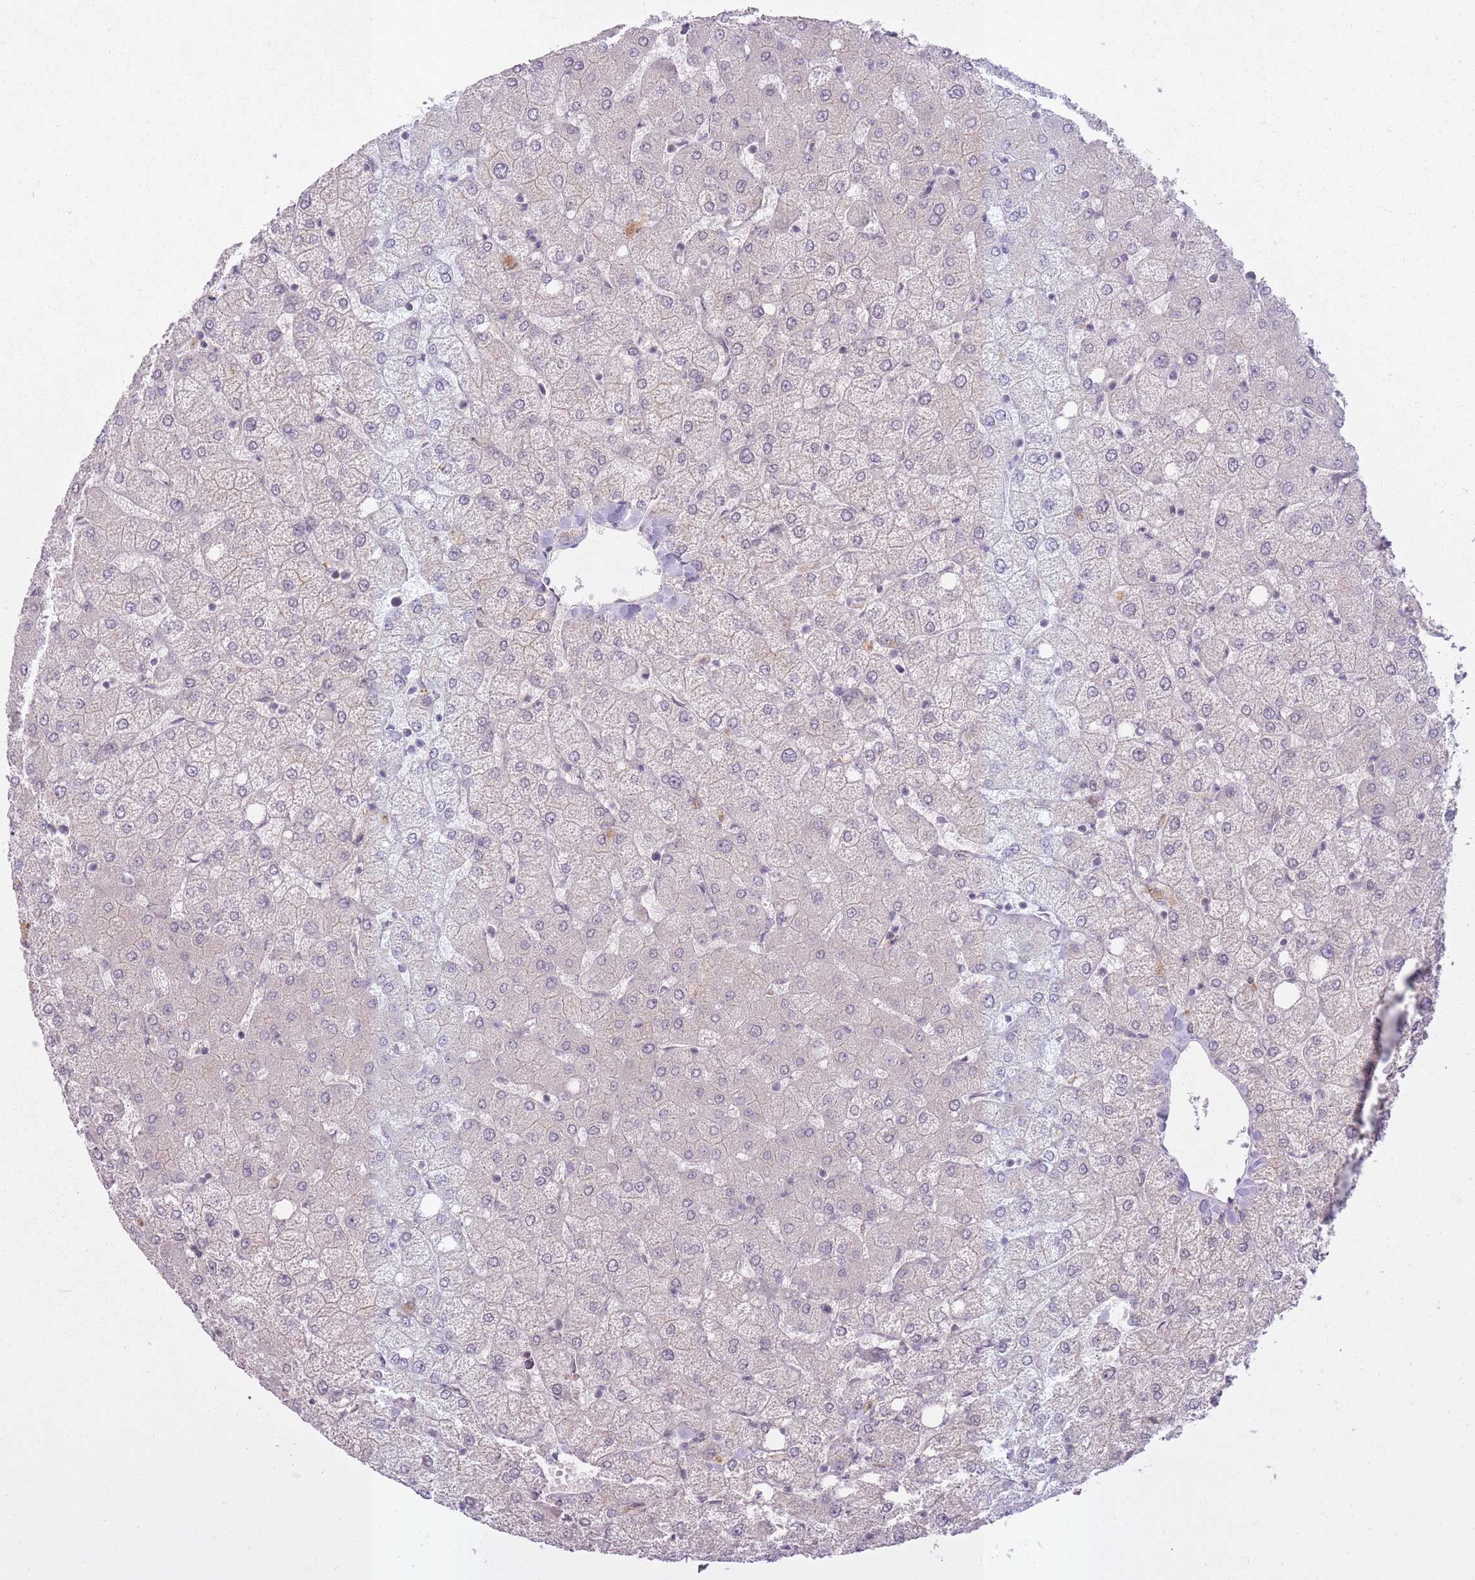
{"staining": {"intensity": "negative", "quantity": "none", "location": "none"}, "tissue": "liver", "cell_type": "Cholangiocytes", "image_type": "normal", "snomed": [{"axis": "morphology", "description": "Normal tissue, NOS"}, {"axis": "topography", "description": "Liver"}], "caption": "Protein analysis of benign liver reveals no significant positivity in cholangiocytes.", "gene": "LIN7C", "patient": {"sex": "female", "age": 54}}